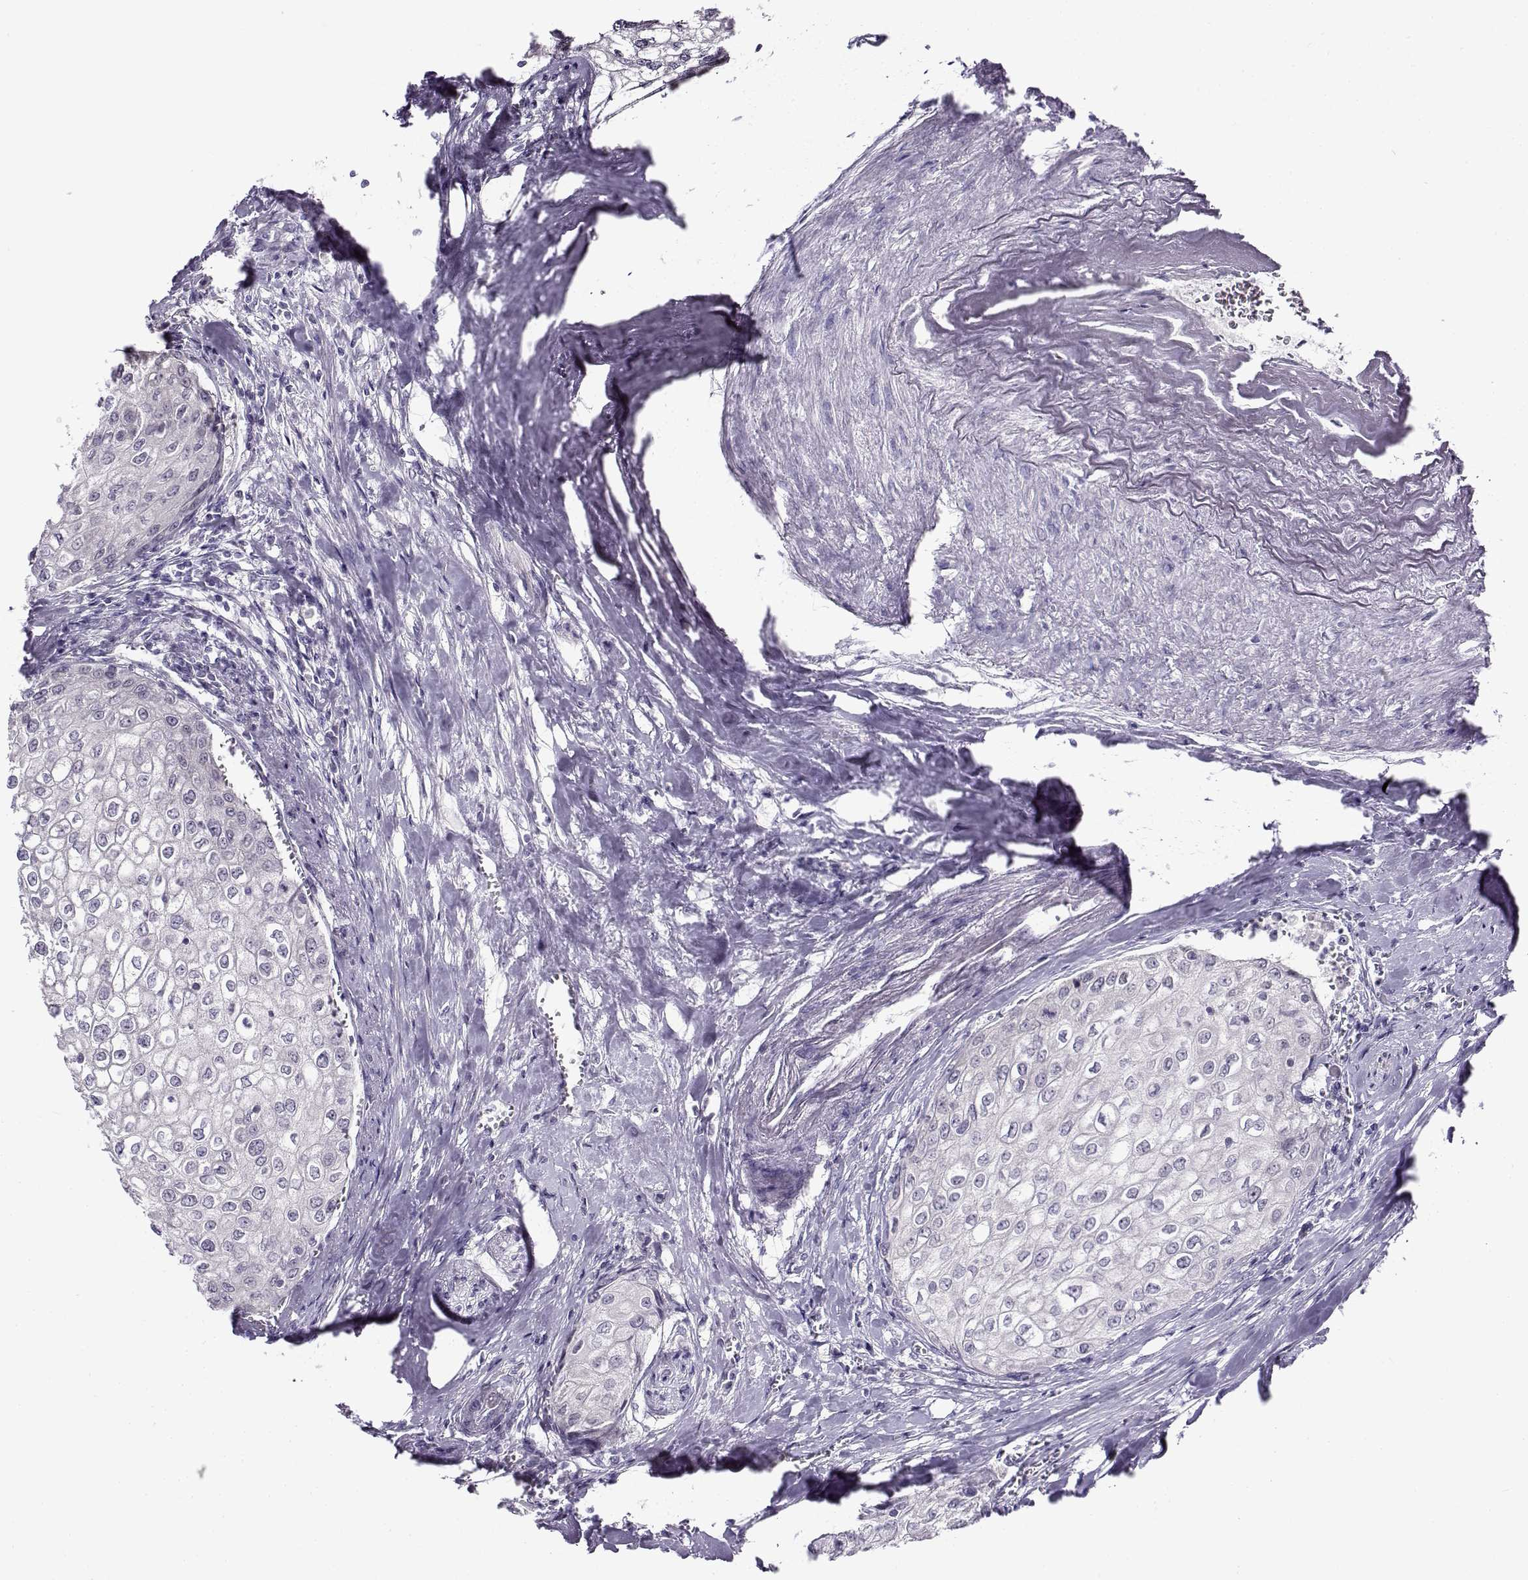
{"staining": {"intensity": "negative", "quantity": "none", "location": "none"}, "tissue": "urothelial cancer", "cell_type": "Tumor cells", "image_type": "cancer", "snomed": [{"axis": "morphology", "description": "Urothelial carcinoma, High grade"}, {"axis": "topography", "description": "Urinary bladder"}], "caption": "Immunohistochemical staining of human urothelial cancer demonstrates no significant staining in tumor cells.", "gene": "FEZF1", "patient": {"sex": "male", "age": 62}}